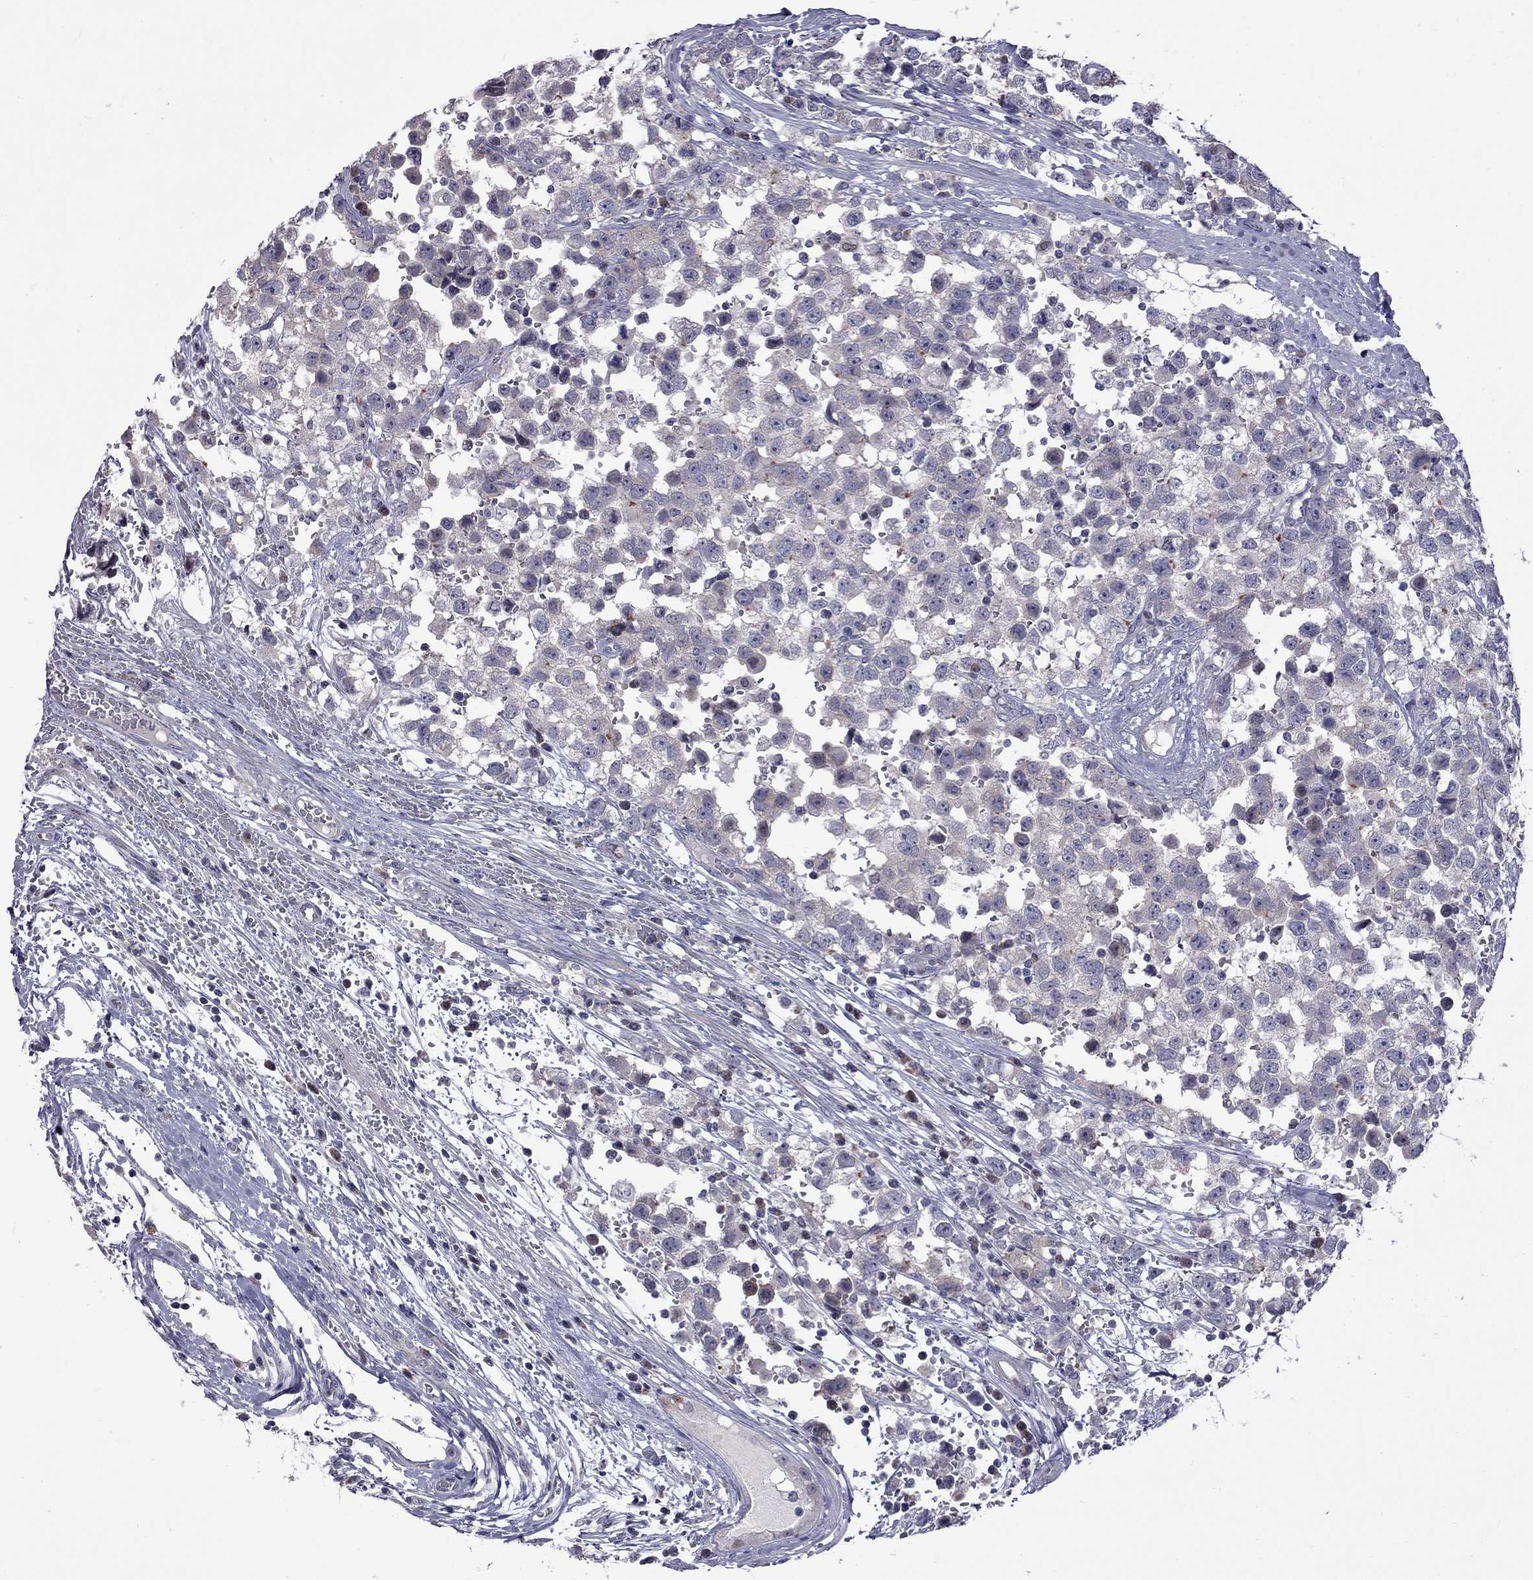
{"staining": {"intensity": "negative", "quantity": "none", "location": "none"}, "tissue": "testis cancer", "cell_type": "Tumor cells", "image_type": "cancer", "snomed": [{"axis": "morphology", "description": "Seminoma, NOS"}, {"axis": "topography", "description": "Testis"}], "caption": "IHC of testis cancer demonstrates no staining in tumor cells.", "gene": "NRARP", "patient": {"sex": "male", "age": 34}}